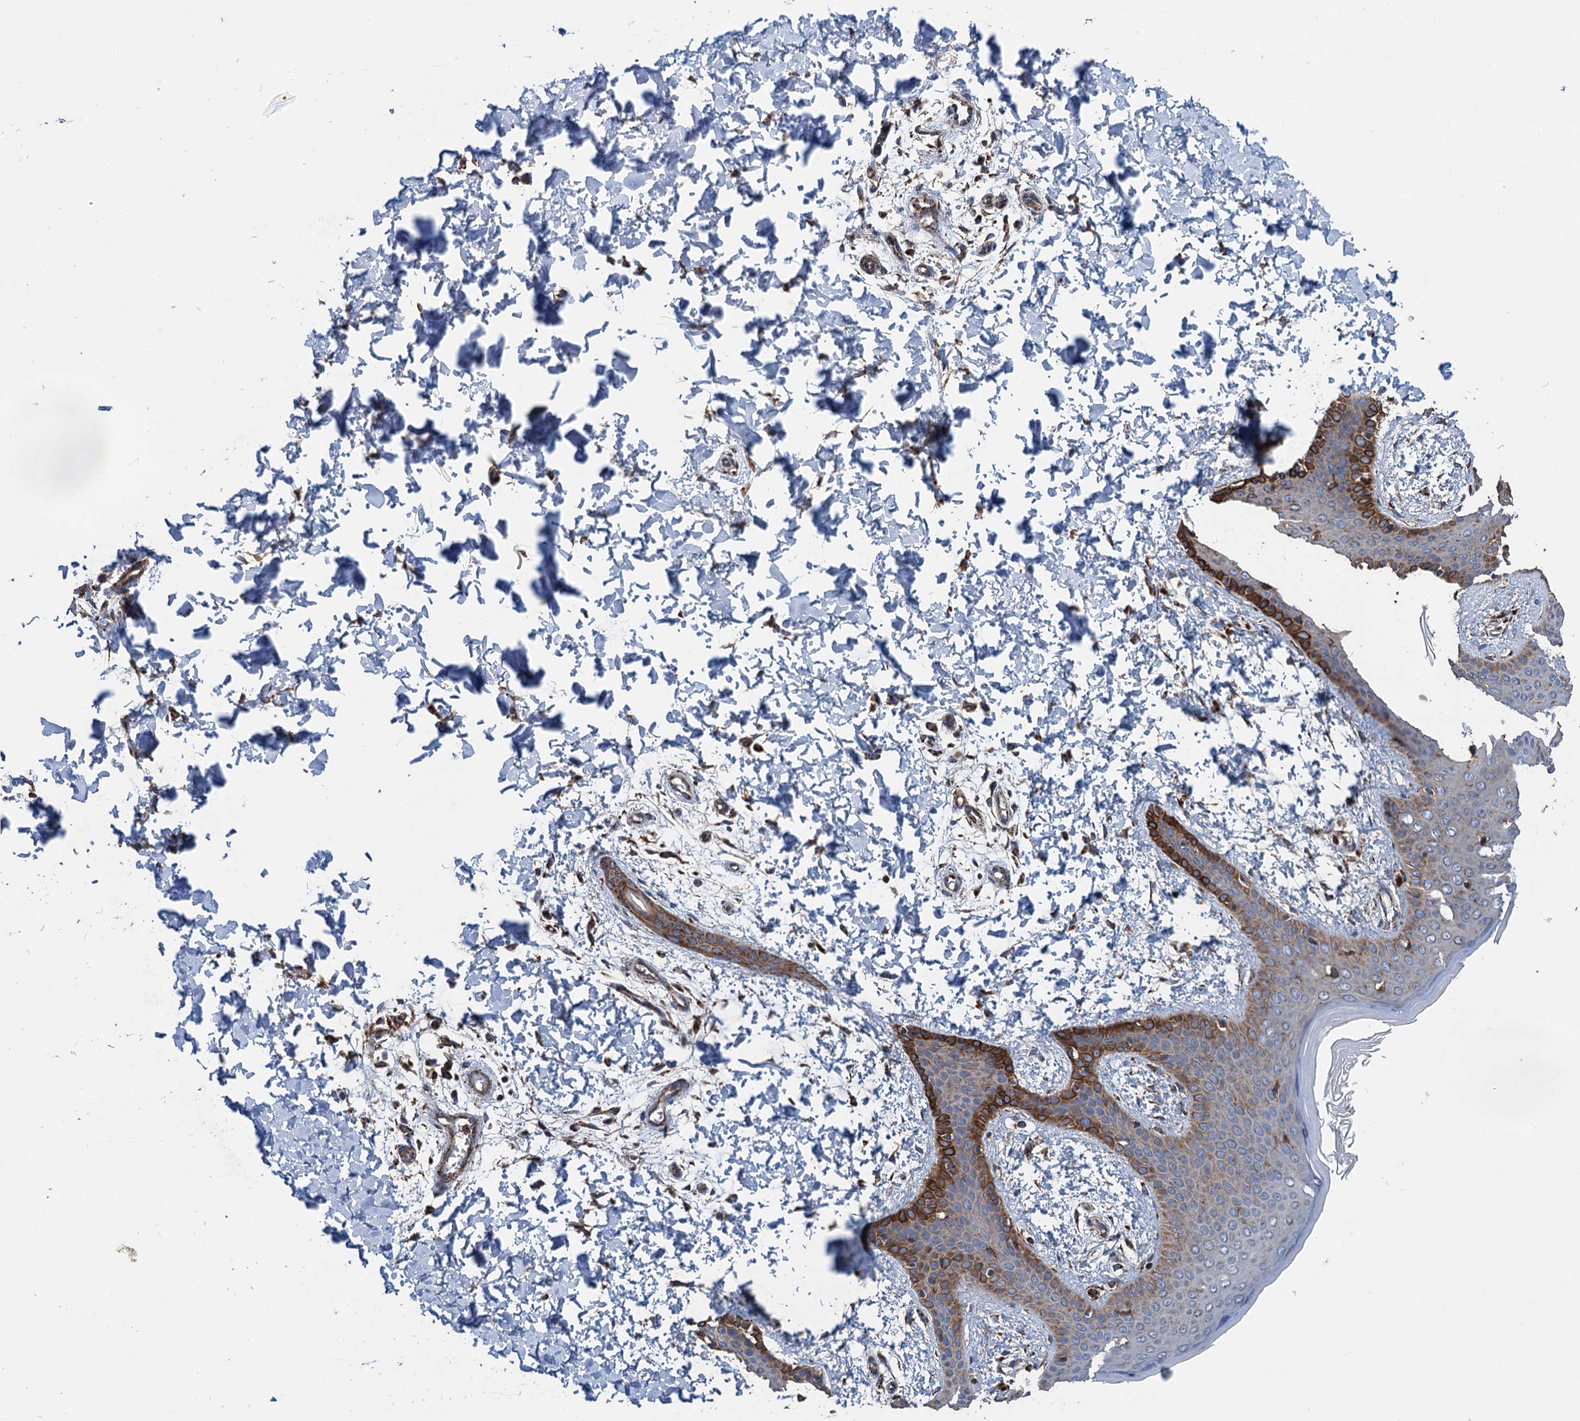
{"staining": {"intensity": "moderate", "quantity": ">75%", "location": "cytoplasmic/membranous"}, "tissue": "skin", "cell_type": "Fibroblasts", "image_type": "normal", "snomed": [{"axis": "morphology", "description": "Normal tissue, NOS"}, {"axis": "topography", "description": "Skin"}], "caption": "This image shows immunohistochemistry (IHC) staining of unremarkable human skin, with medium moderate cytoplasmic/membranous expression in about >75% of fibroblasts.", "gene": "DGLUCY", "patient": {"sex": "male", "age": 36}}